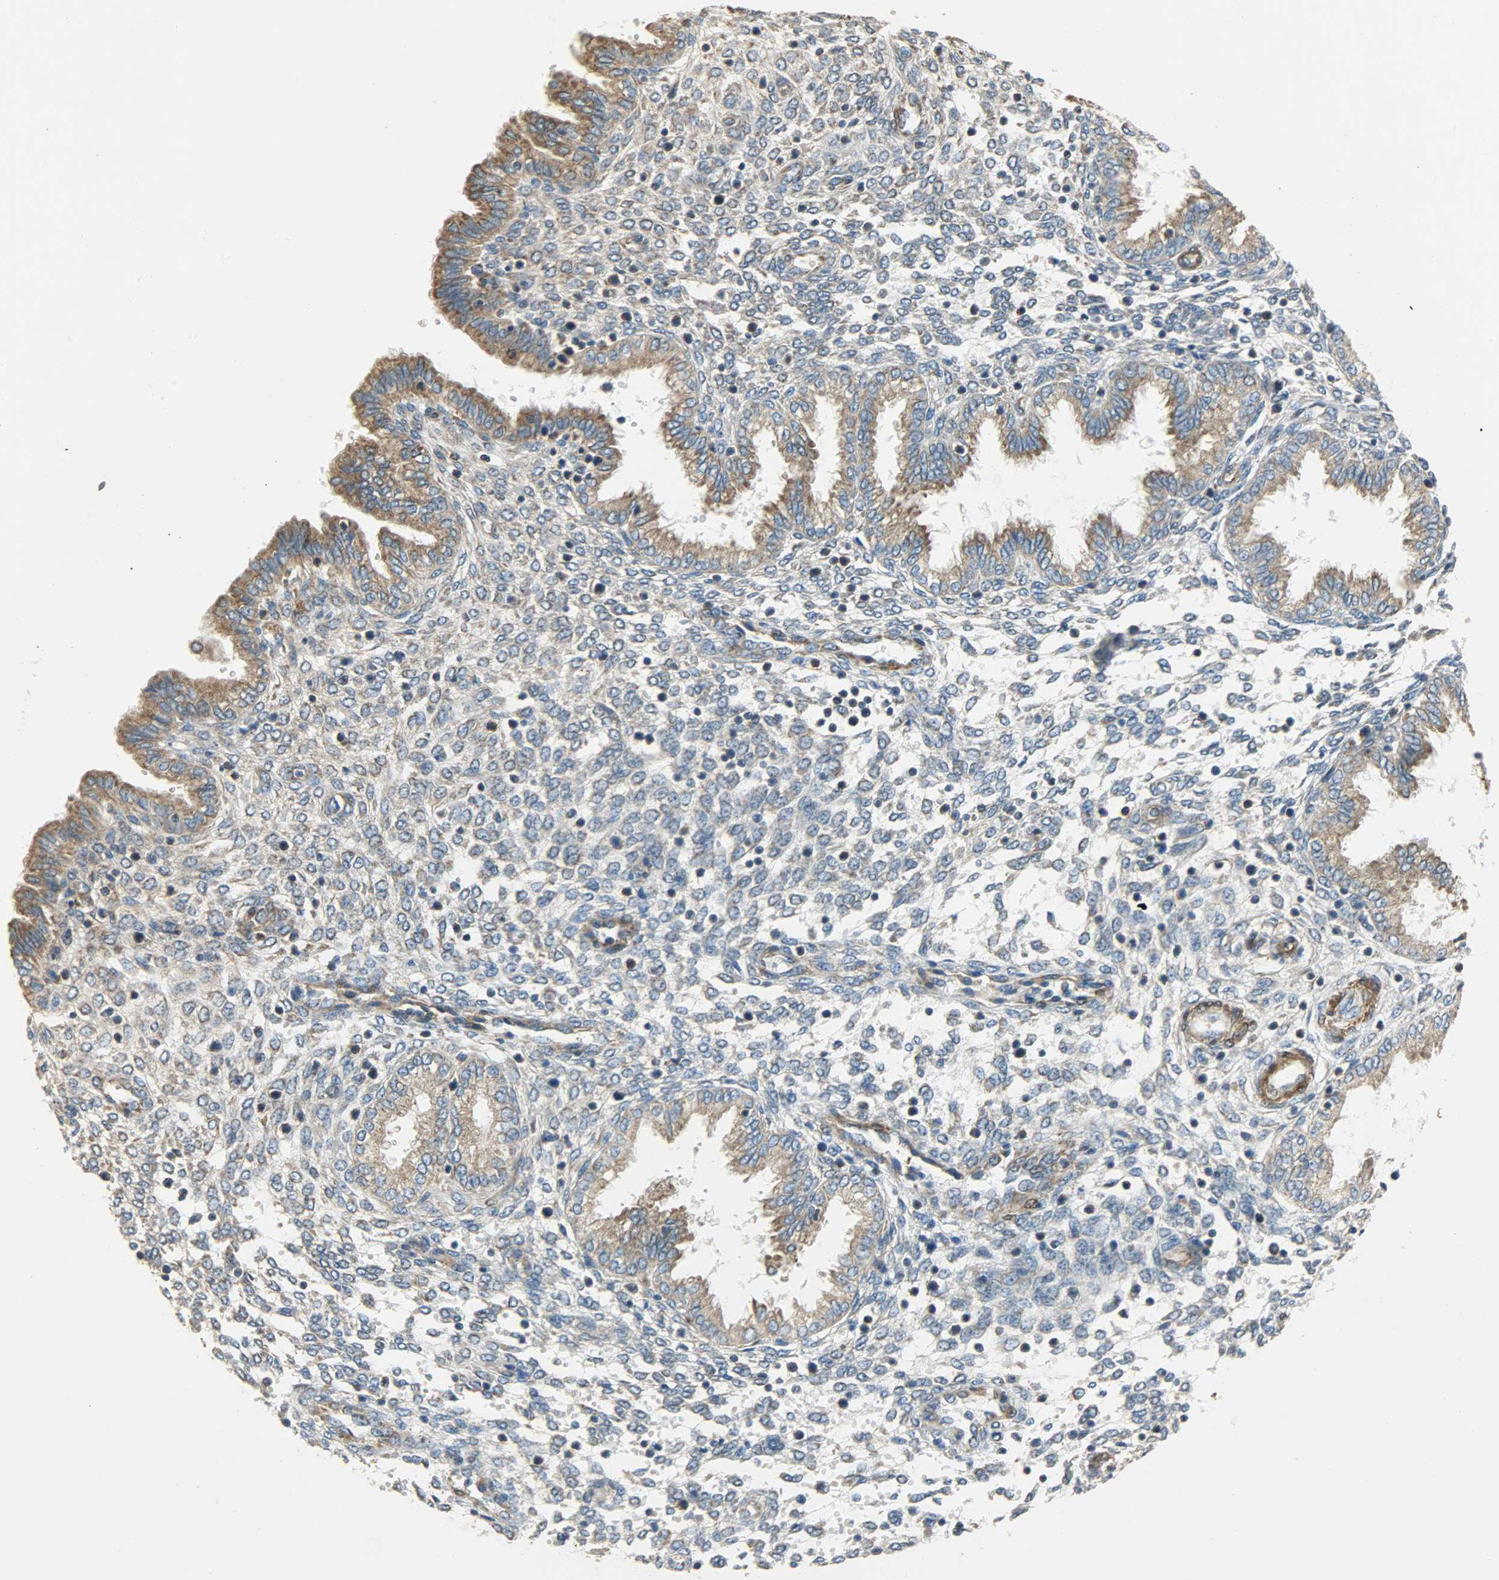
{"staining": {"intensity": "moderate", "quantity": ">75%", "location": "cytoplasmic/membranous"}, "tissue": "endometrium", "cell_type": "Cells in endometrial stroma", "image_type": "normal", "snomed": [{"axis": "morphology", "description": "Normal tissue, NOS"}, {"axis": "topography", "description": "Endometrium"}], "caption": "Immunohistochemical staining of normal endometrium reveals medium levels of moderate cytoplasmic/membranous staining in about >75% of cells in endometrial stroma.", "gene": "C1orf198", "patient": {"sex": "female", "age": 33}}